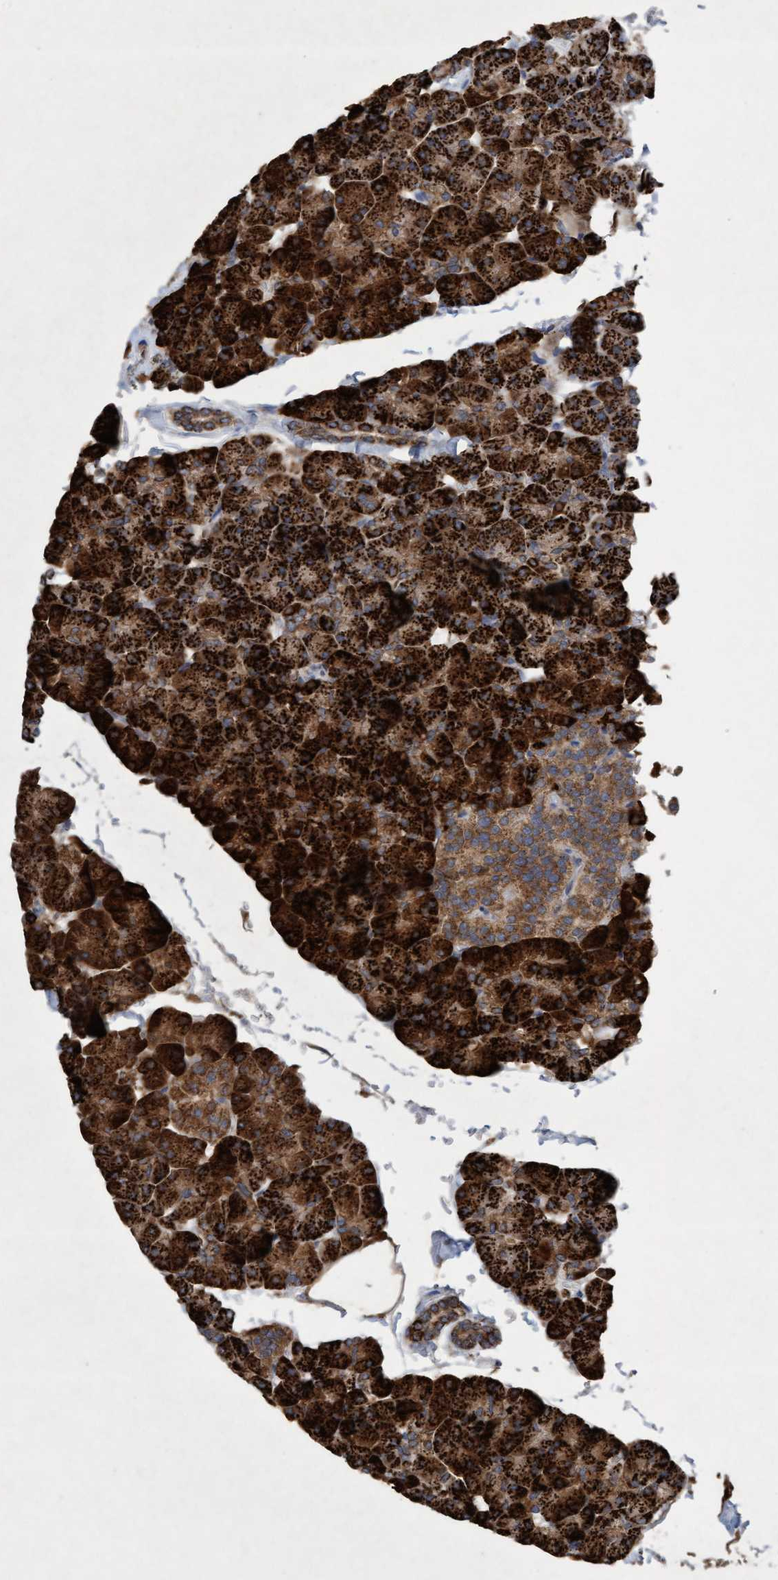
{"staining": {"intensity": "strong", "quantity": ">75%", "location": "cytoplasmic/membranous"}, "tissue": "pancreas", "cell_type": "Exocrine glandular cells", "image_type": "normal", "snomed": [{"axis": "morphology", "description": "Normal tissue, NOS"}, {"axis": "topography", "description": "Pancreas"}], "caption": "Immunohistochemical staining of unremarkable human pancreas shows strong cytoplasmic/membranous protein expression in about >75% of exocrine glandular cells. (DAB = brown stain, brightfield microscopy at high magnification).", "gene": "ATPAF2", "patient": {"sex": "male", "age": 35}}